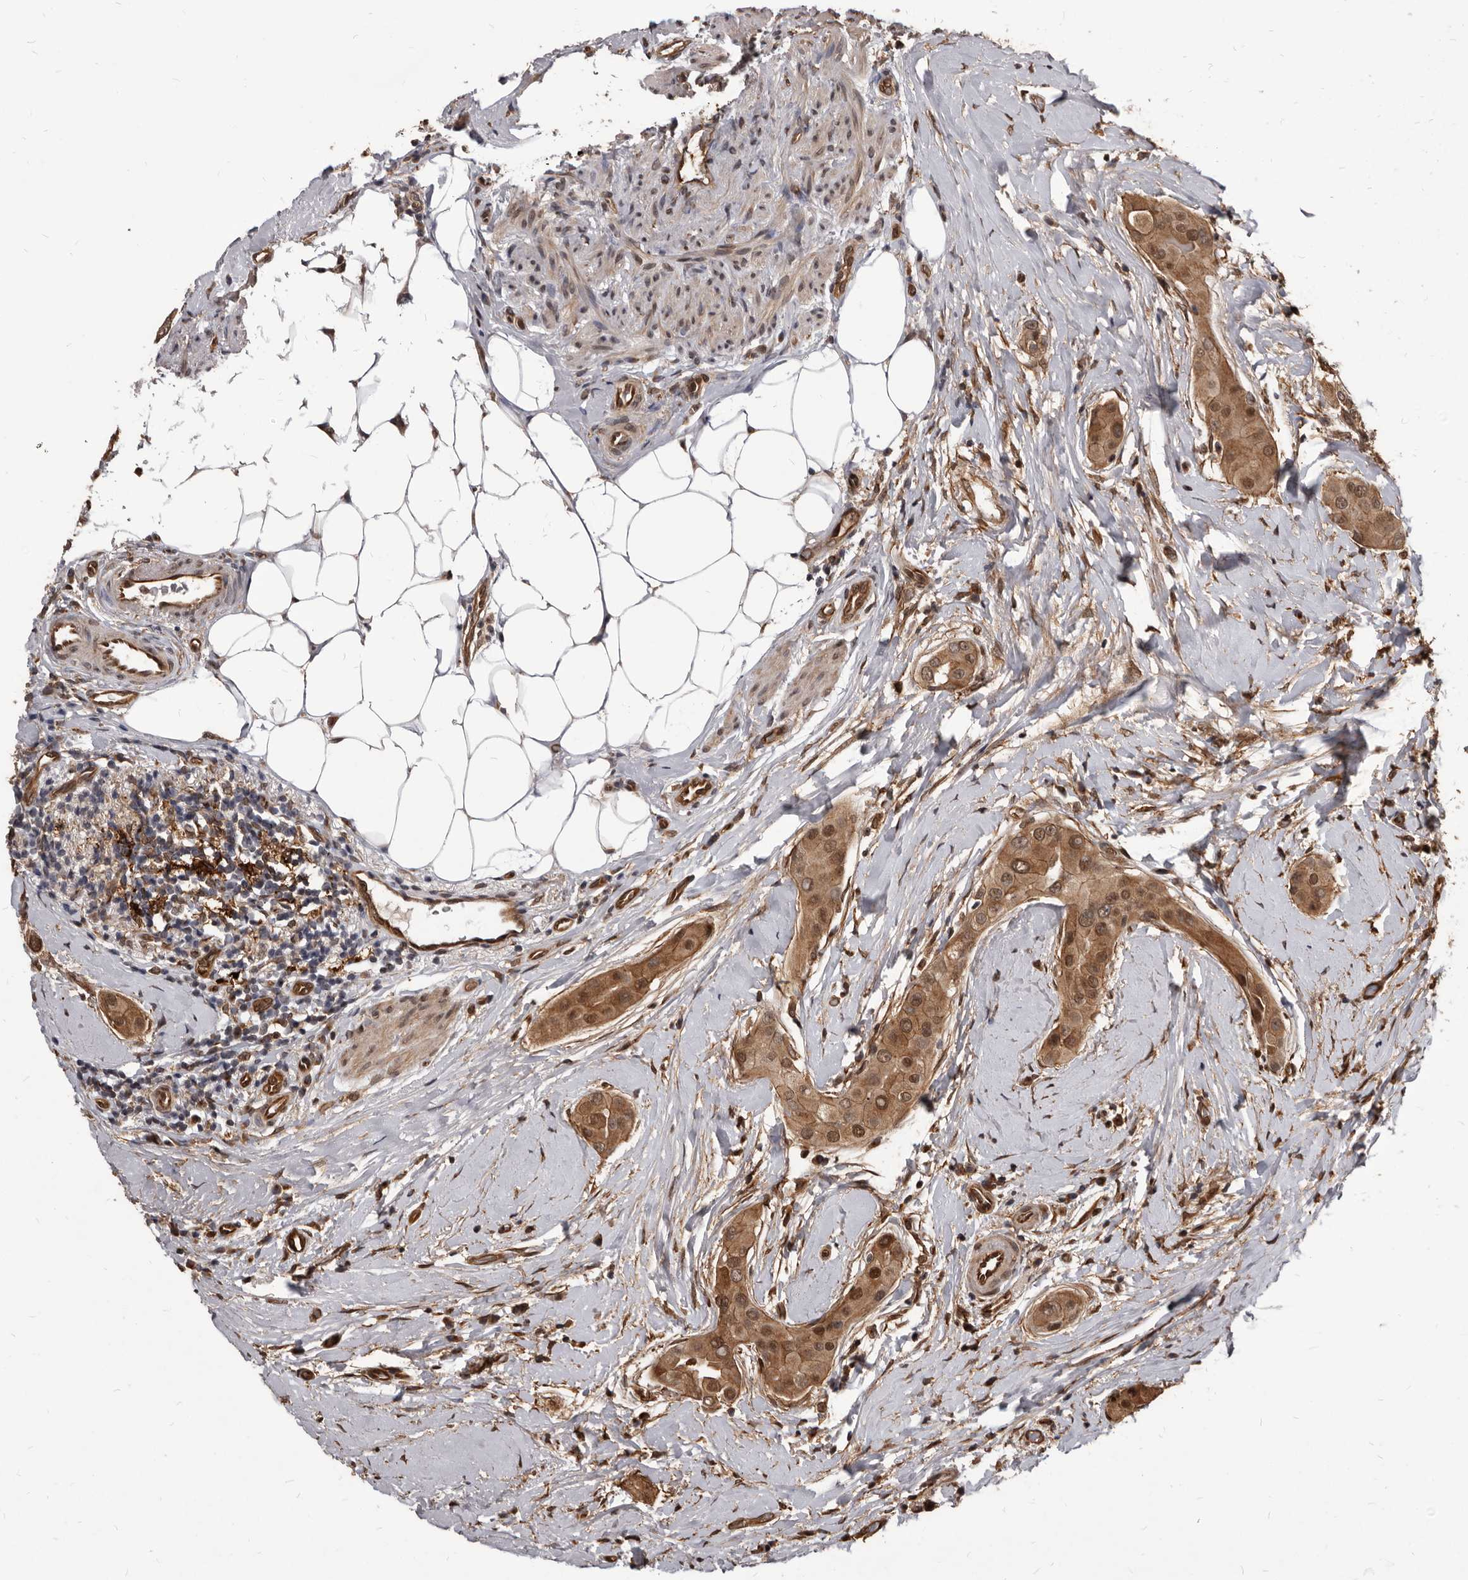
{"staining": {"intensity": "moderate", "quantity": ">75%", "location": "cytoplasmic/membranous,nuclear"}, "tissue": "thyroid cancer", "cell_type": "Tumor cells", "image_type": "cancer", "snomed": [{"axis": "morphology", "description": "Papillary adenocarcinoma, NOS"}, {"axis": "topography", "description": "Thyroid gland"}], "caption": "Protein expression analysis of human papillary adenocarcinoma (thyroid) reveals moderate cytoplasmic/membranous and nuclear expression in about >75% of tumor cells.", "gene": "ADAMTS20", "patient": {"sex": "male", "age": 33}}